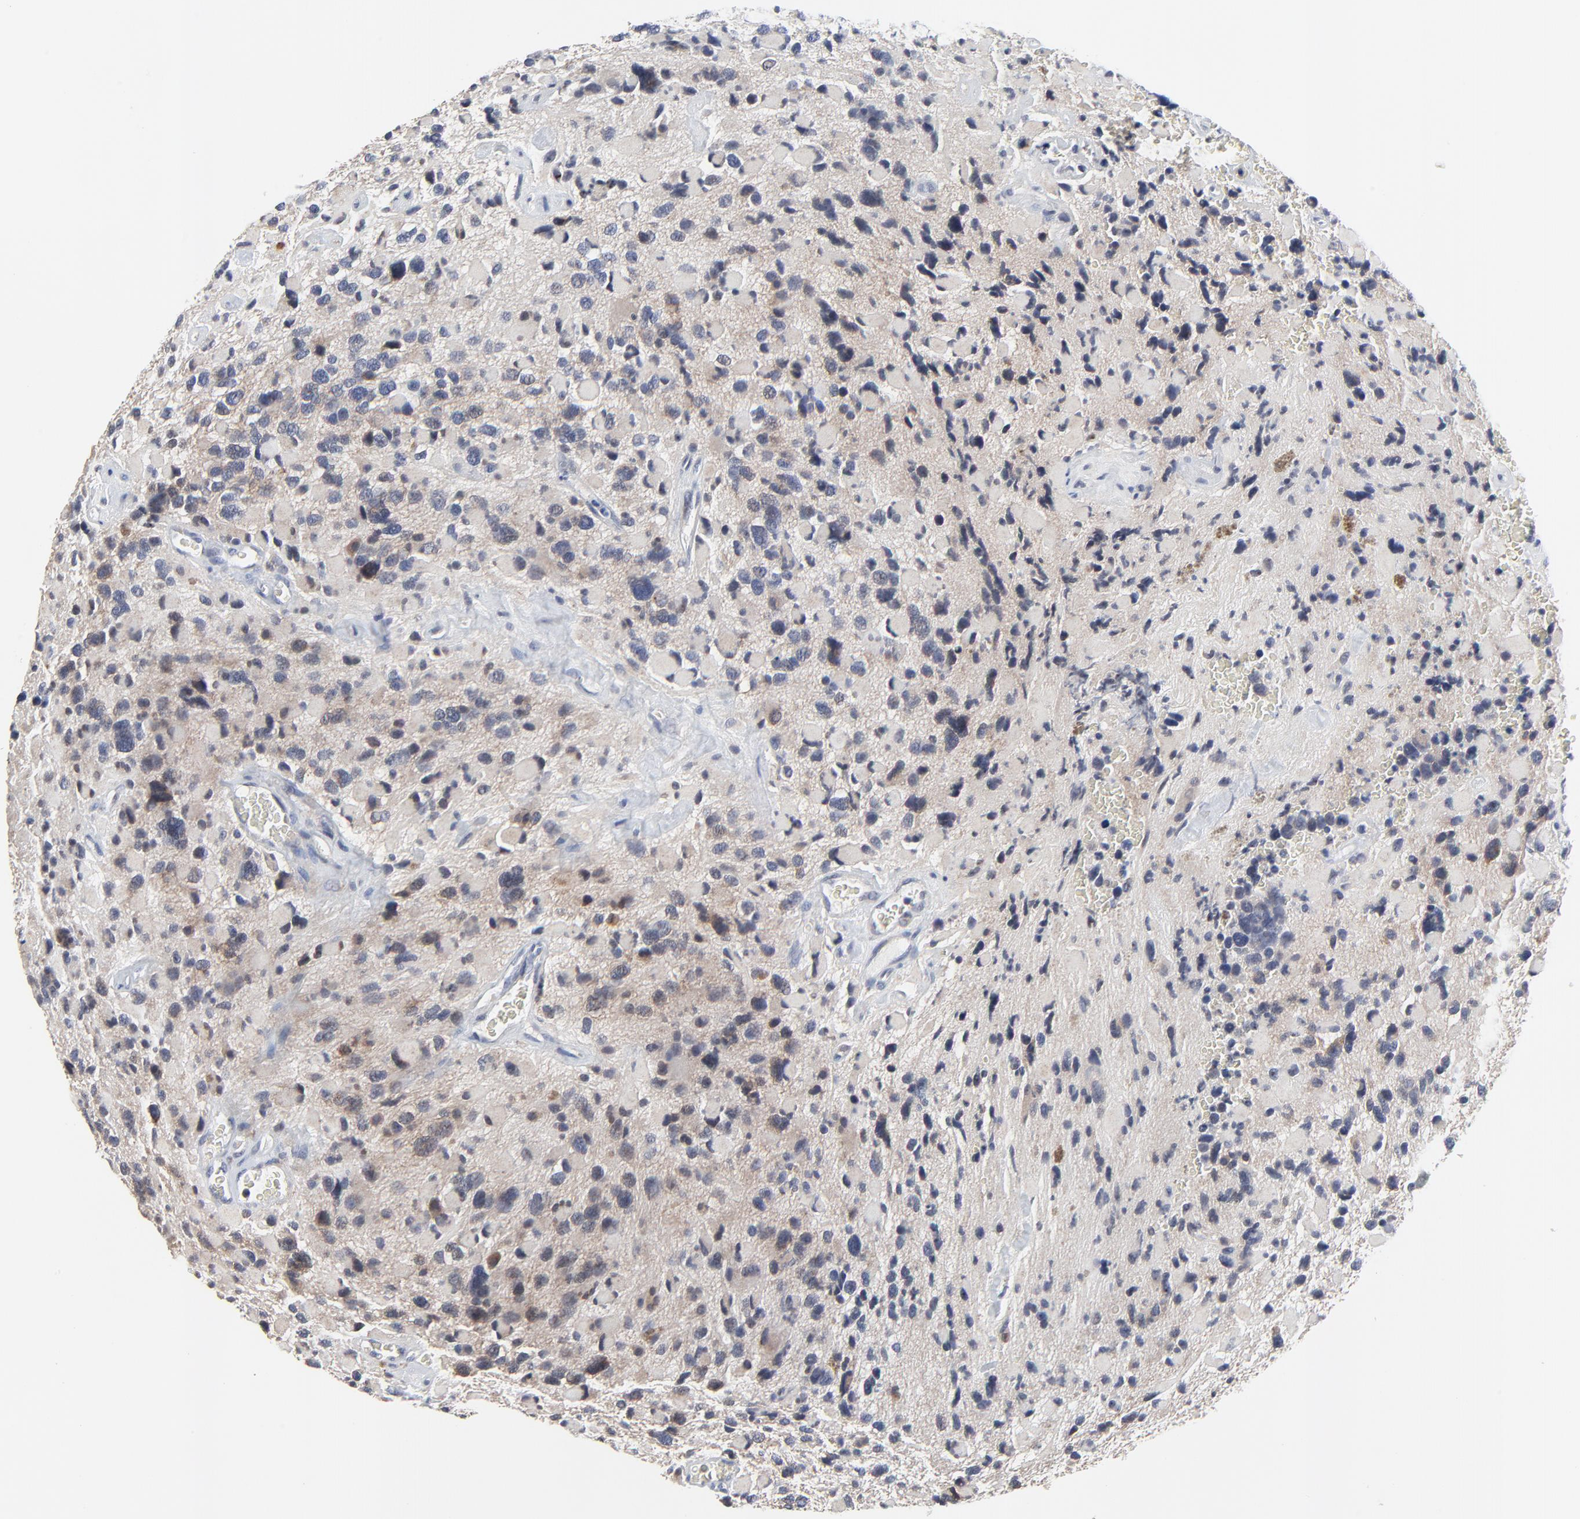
{"staining": {"intensity": "weak", "quantity": "25%-75%", "location": "cytoplasmic/membranous"}, "tissue": "glioma", "cell_type": "Tumor cells", "image_type": "cancer", "snomed": [{"axis": "morphology", "description": "Glioma, malignant, High grade"}, {"axis": "topography", "description": "Brain"}], "caption": "High-power microscopy captured an immunohistochemistry (IHC) image of glioma, revealing weak cytoplasmic/membranous expression in approximately 25%-75% of tumor cells.", "gene": "NLGN3", "patient": {"sex": "female", "age": 37}}